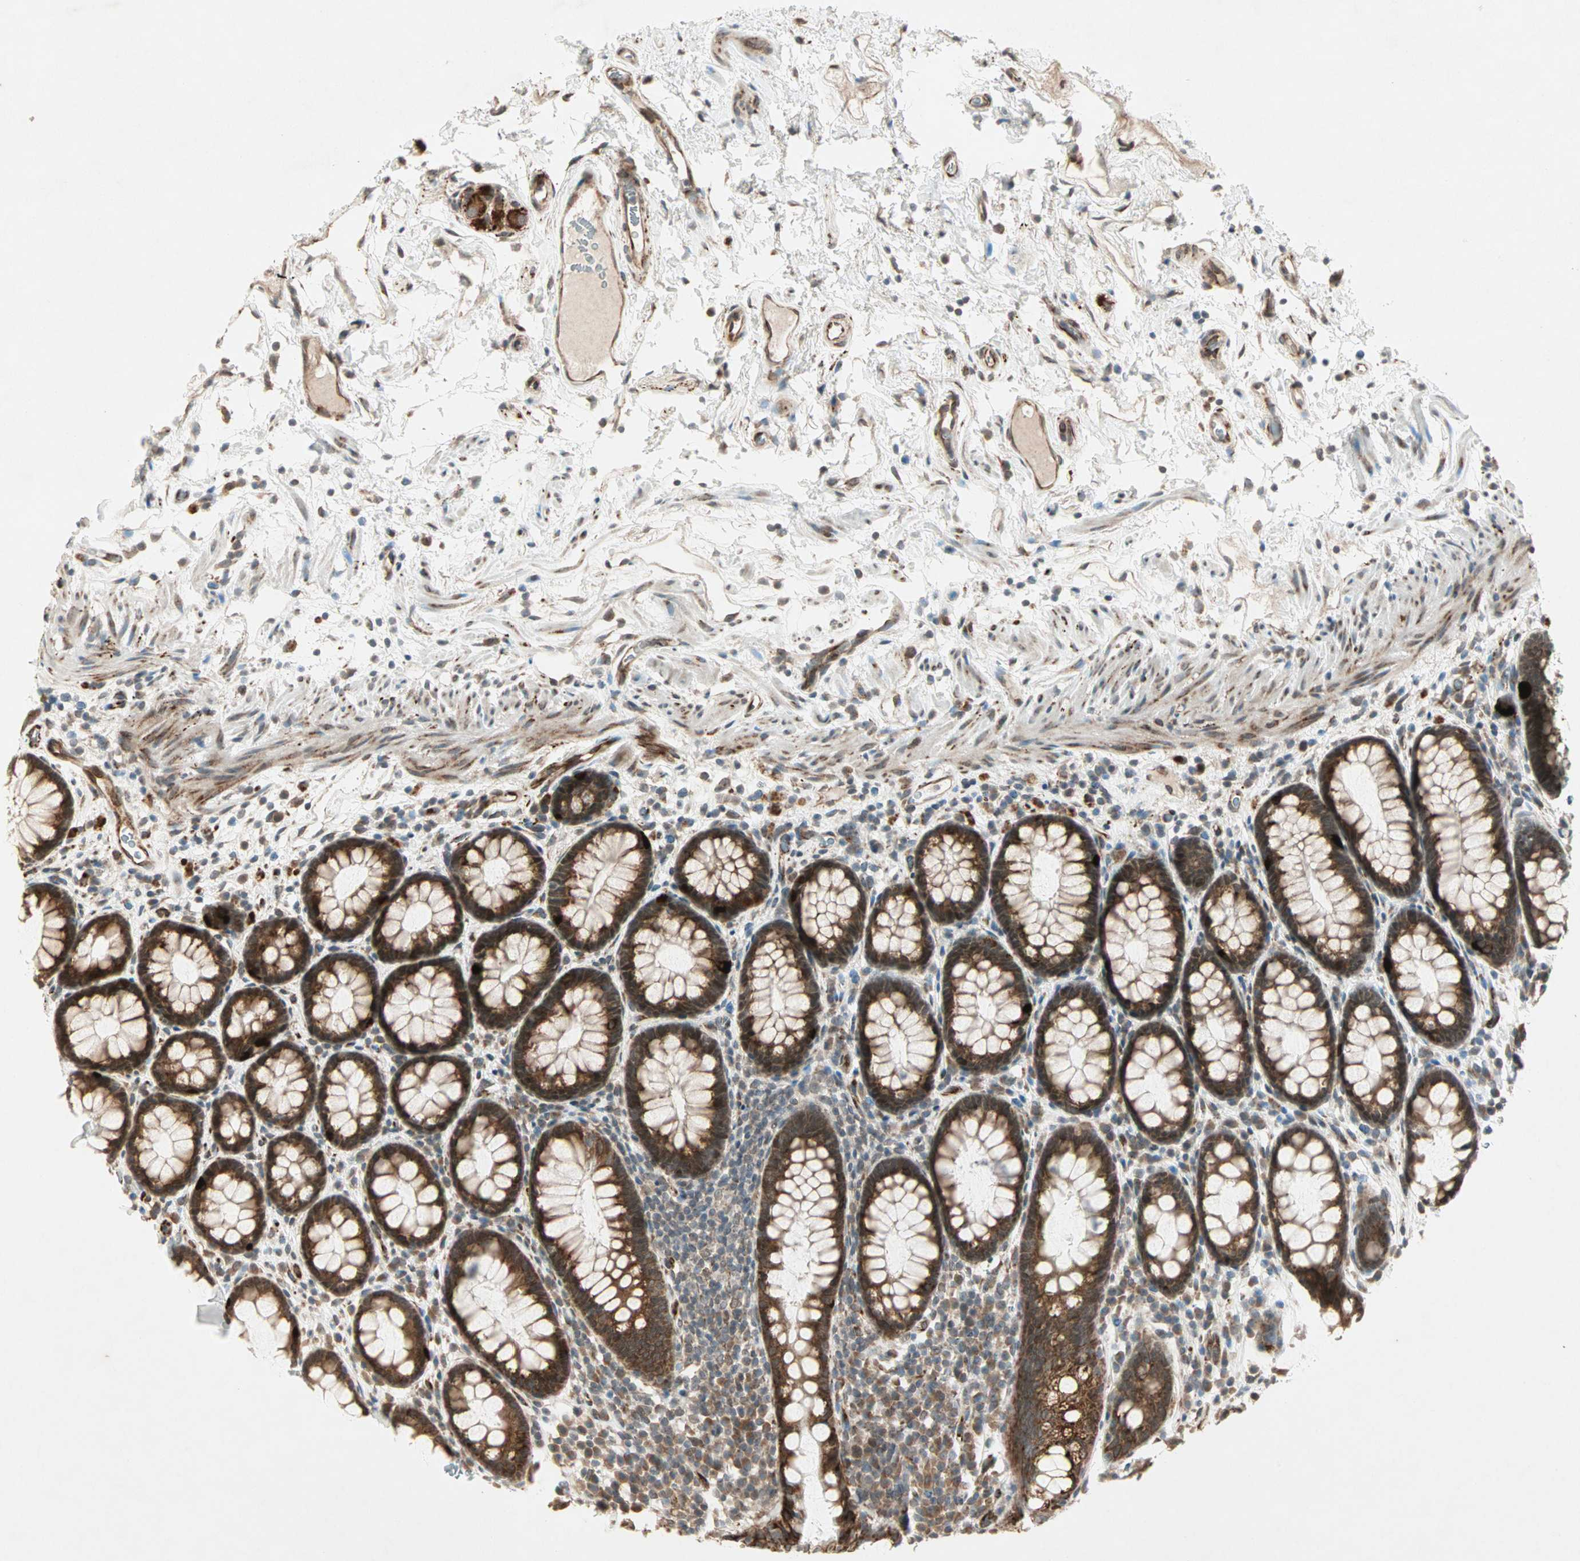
{"staining": {"intensity": "strong", "quantity": ">75%", "location": "cytoplasmic/membranous"}, "tissue": "rectum", "cell_type": "Glandular cells", "image_type": "normal", "snomed": [{"axis": "morphology", "description": "Normal tissue, NOS"}, {"axis": "topography", "description": "Rectum"}], "caption": "Glandular cells show high levels of strong cytoplasmic/membranous staining in about >75% of cells in benign rectum. (DAB (3,3'-diaminobenzidine) = brown stain, brightfield microscopy at high magnification).", "gene": "ZNF37A", "patient": {"sex": "male", "age": 92}}